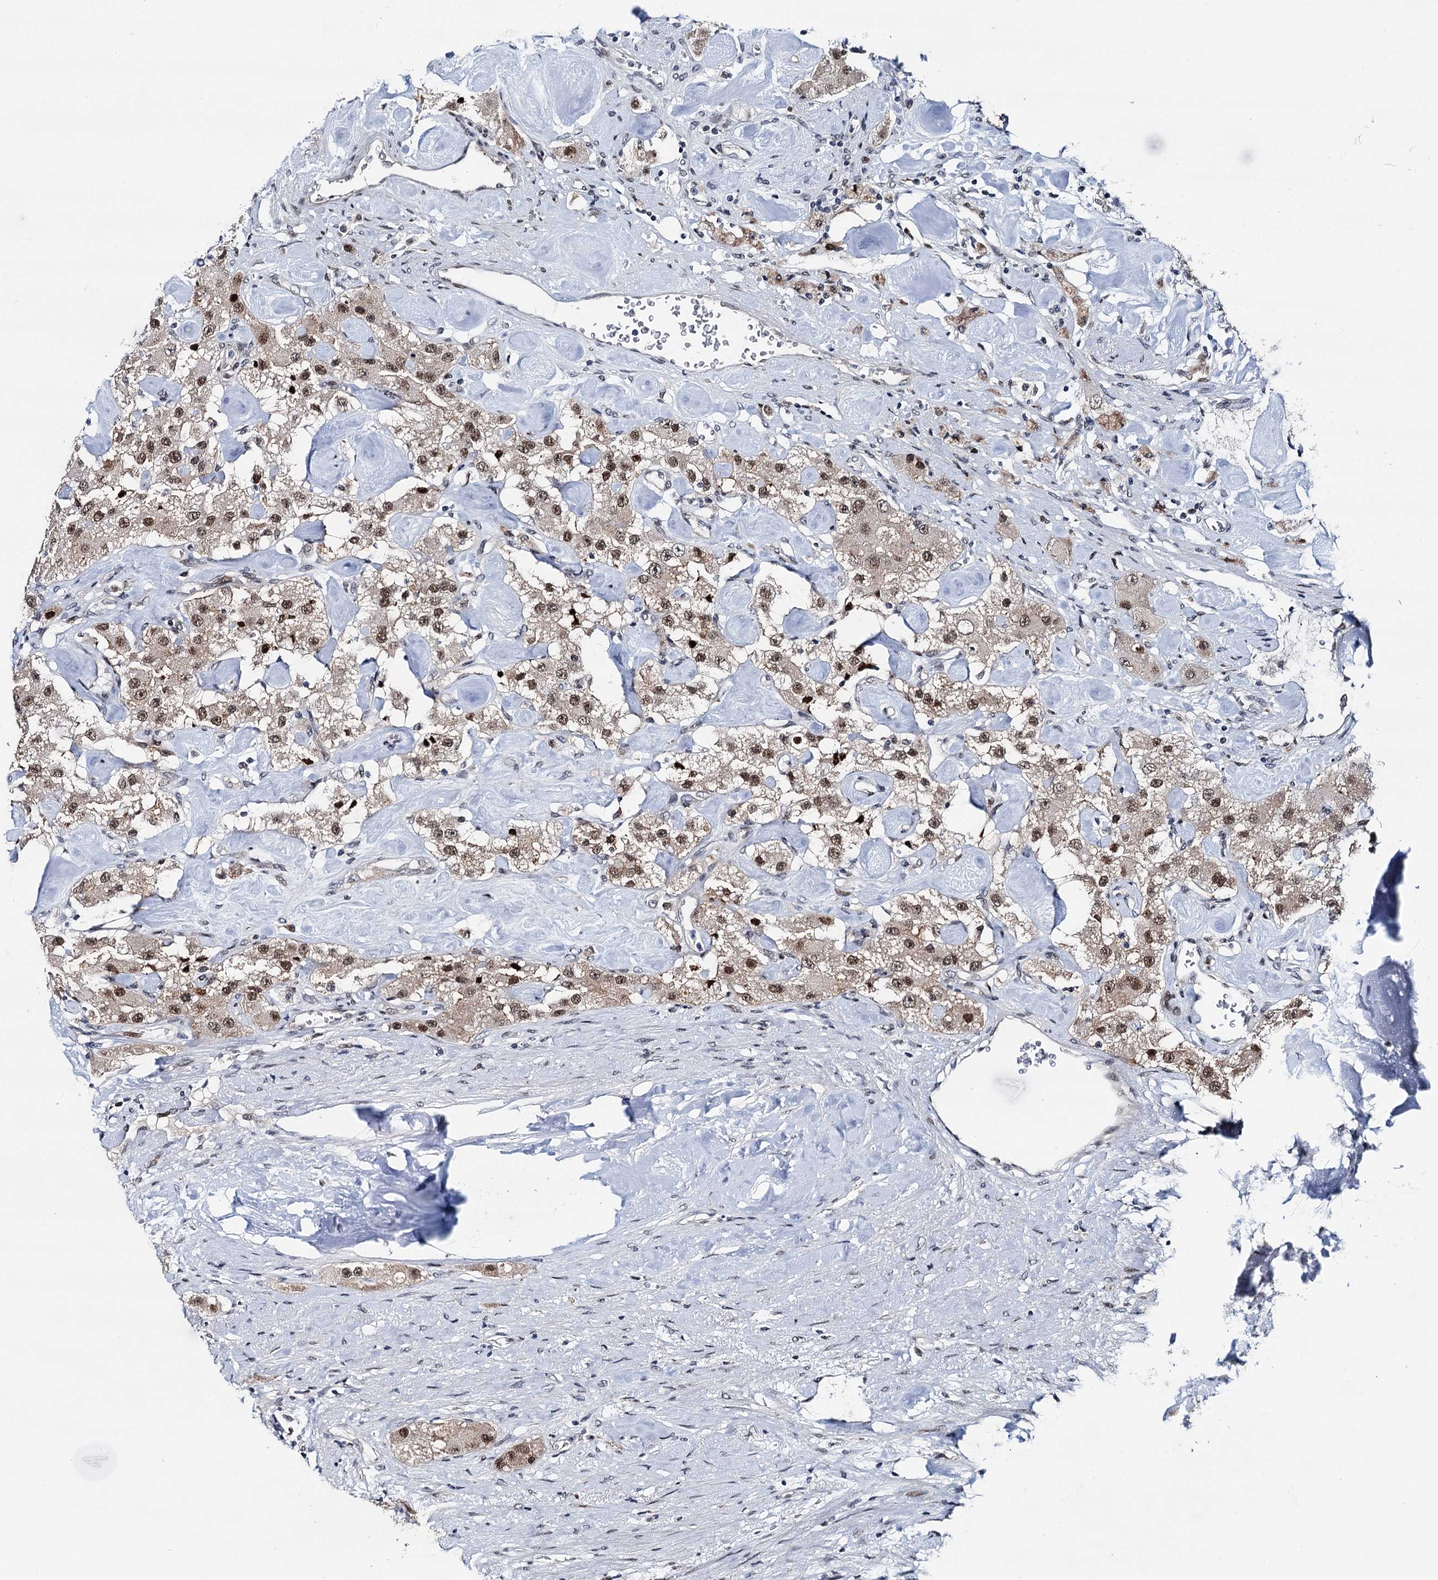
{"staining": {"intensity": "moderate", "quantity": ">75%", "location": "nuclear"}, "tissue": "carcinoid", "cell_type": "Tumor cells", "image_type": "cancer", "snomed": [{"axis": "morphology", "description": "Carcinoid, malignant, NOS"}, {"axis": "topography", "description": "Pancreas"}], "caption": "Protein staining reveals moderate nuclear staining in approximately >75% of tumor cells in malignant carcinoid.", "gene": "RUFY2", "patient": {"sex": "male", "age": 41}}